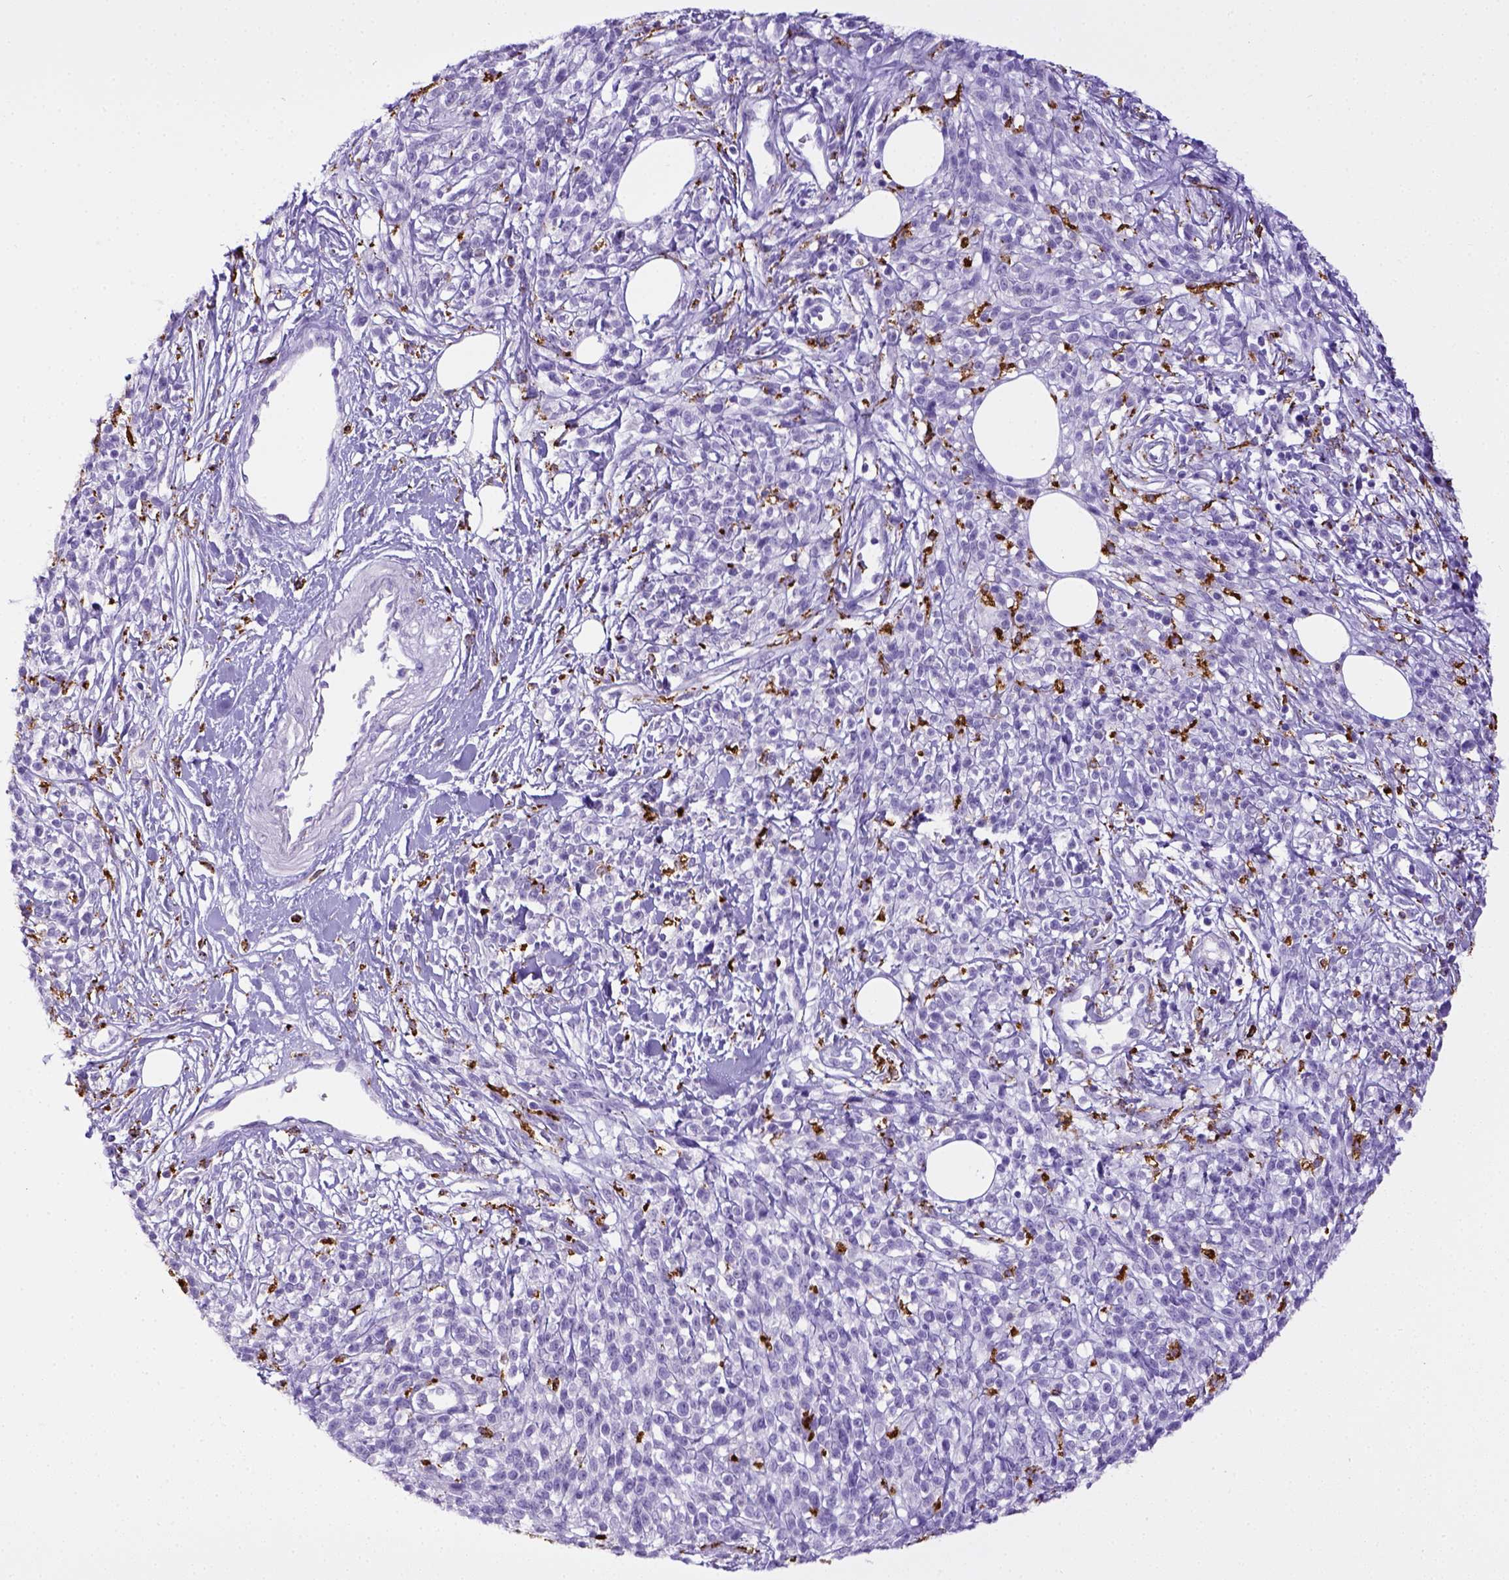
{"staining": {"intensity": "negative", "quantity": "none", "location": "none"}, "tissue": "melanoma", "cell_type": "Tumor cells", "image_type": "cancer", "snomed": [{"axis": "morphology", "description": "Malignant melanoma, NOS"}, {"axis": "topography", "description": "Skin"}, {"axis": "topography", "description": "Skin of trunk"}], "caption": "High magnification brightfield microscopy of malignant melanoma stained with DAB (3,3'-diaminobenzidine) (brown) and counterstained with hematoxylin (blue): tumor cells show no significant expression.", "gene": "CD68", "patient": {"sex": "male", "age": 74}}